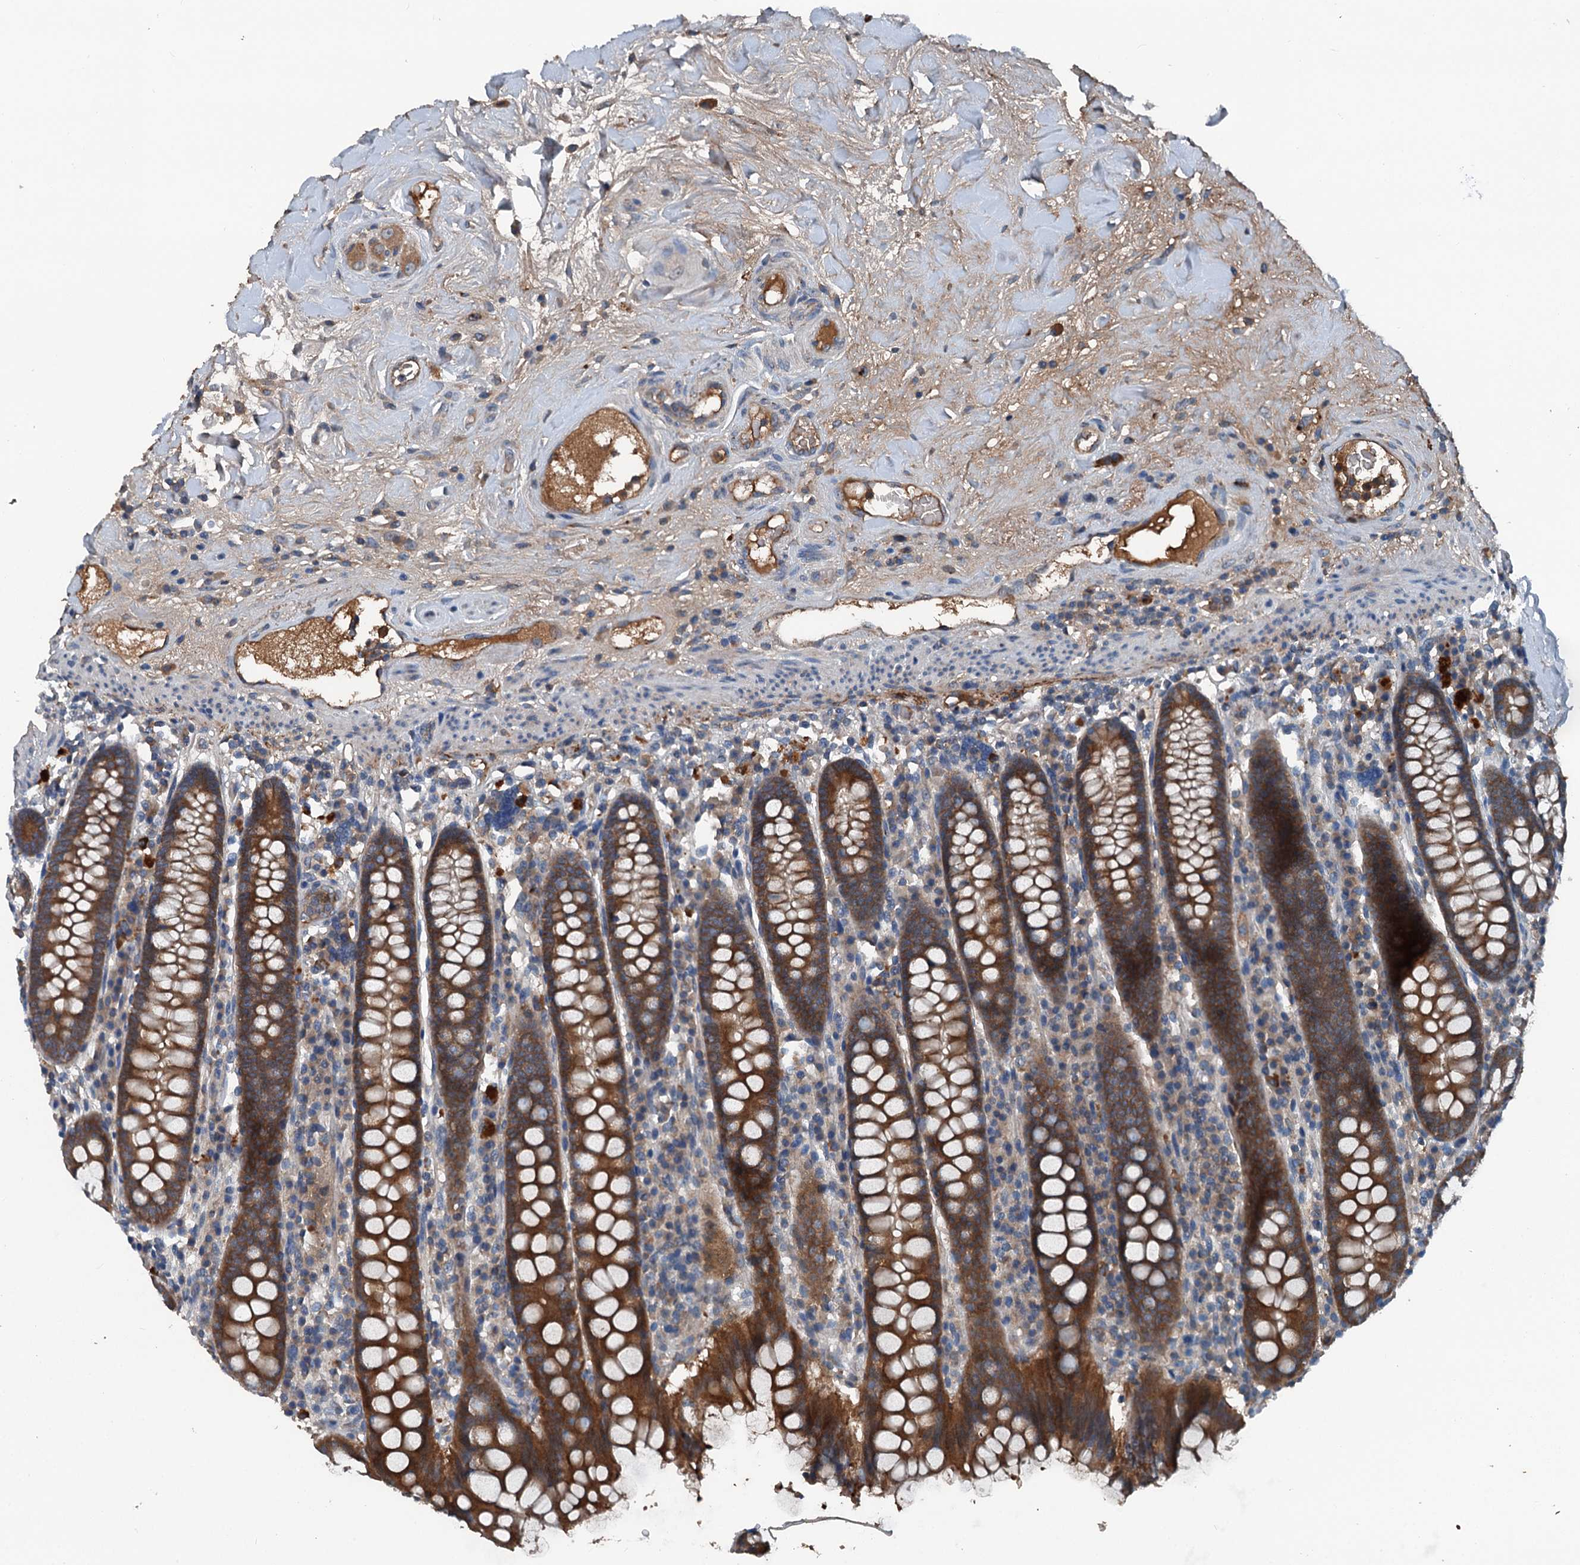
{"staining": {"intensity": "moderate", "quantity": "25%-75%", "location": "cytoplasmic/membranous"}, "tissue": "colon", "cell_type": "Endothelial cells", "image_type": "normal", "snomed": [{"axis": "morphology", "description": "Normal tissue, NOS"}, {"axis": "topography", "description": "Colon"}], "caption": "Moderate cytoplasmic/membranous staining for a protein is appreciated in about 25%-75% of endothelial cells of unremarkable colon using immunohistochemistry (IHC).", "gene": "PDSS1", "patient": {"sex": "female", "age": 79}}